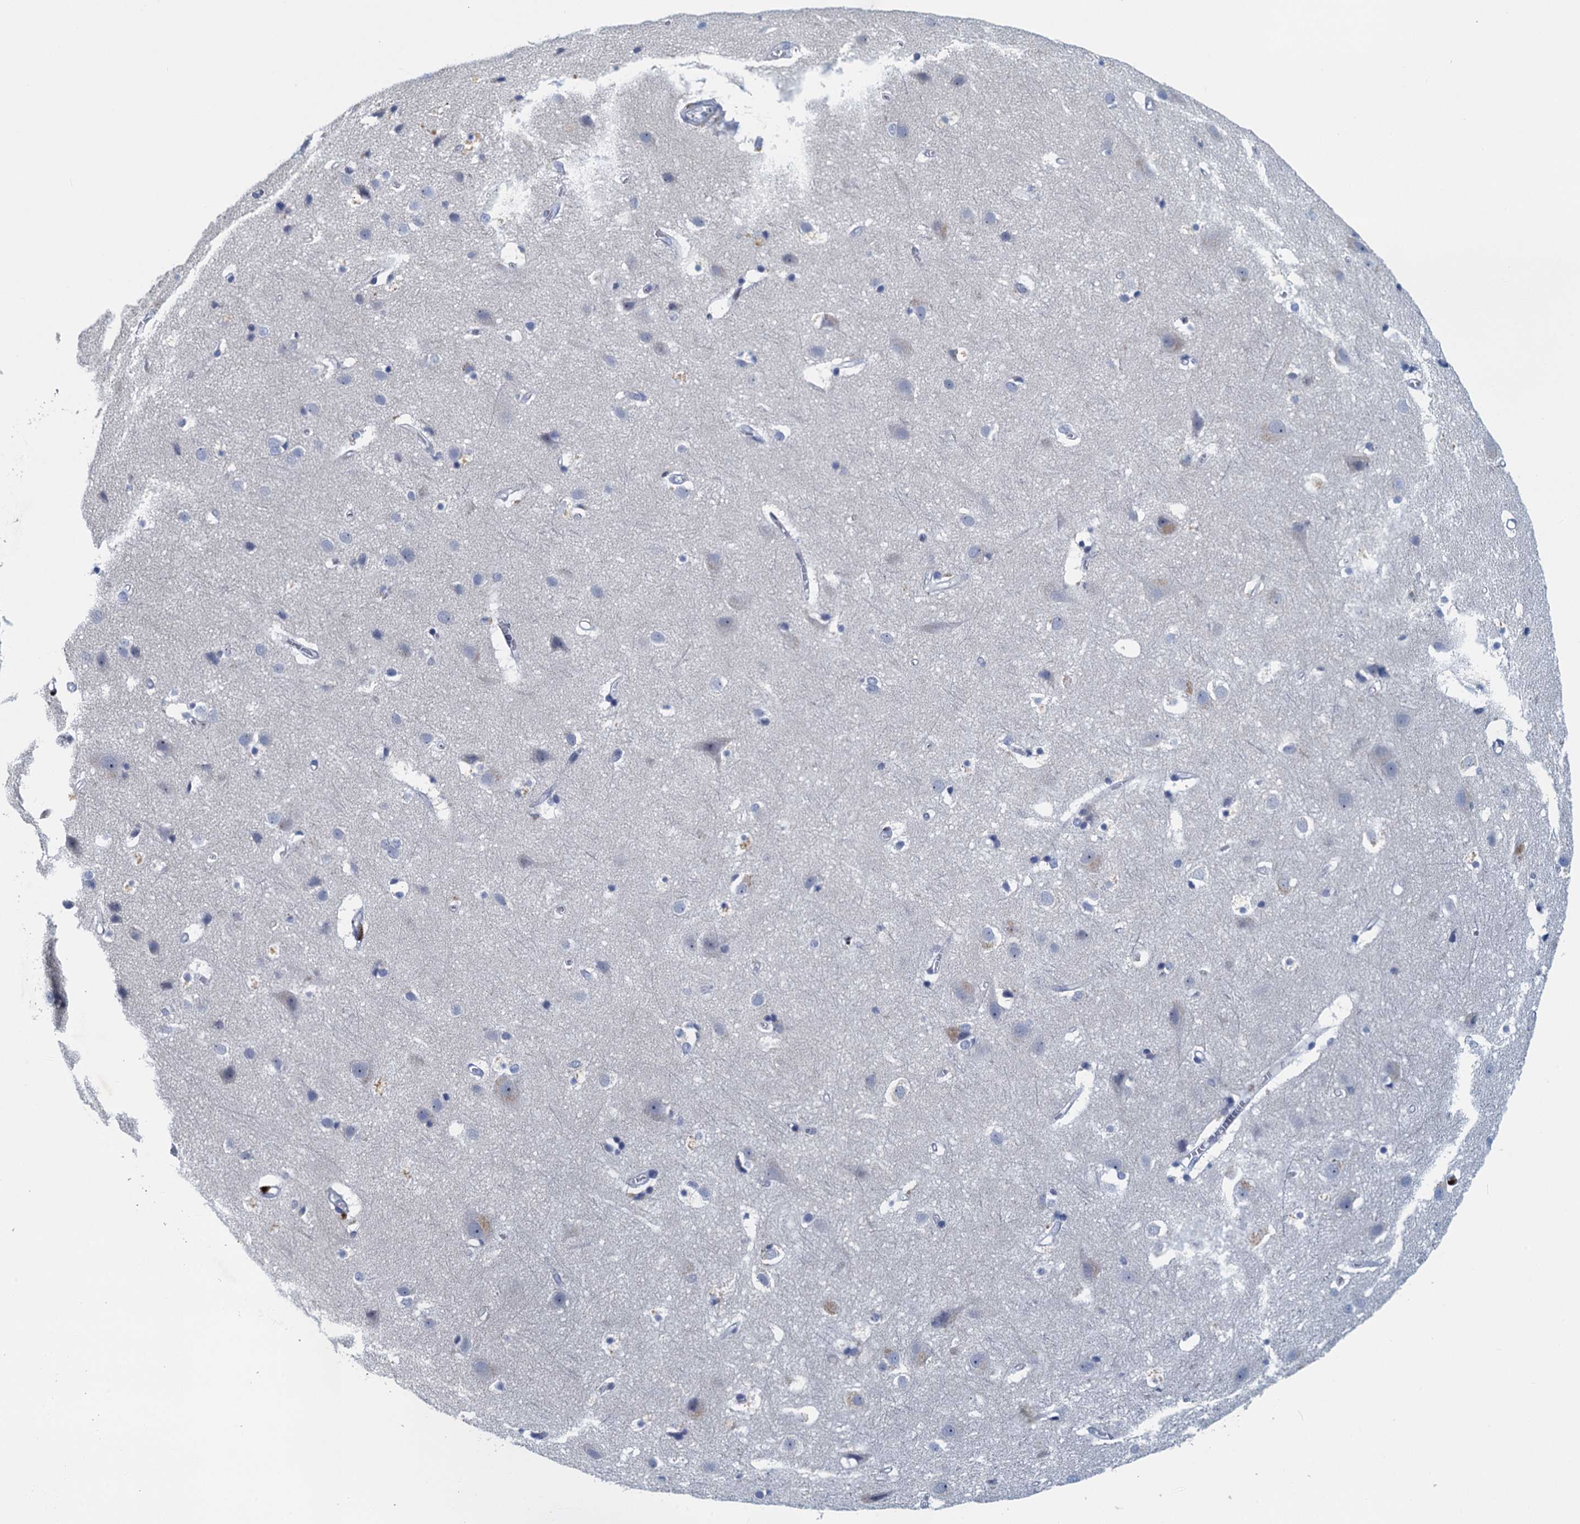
{"staining": {"intensity": "negative", "quantity": "none", "location": "none"}, "tissue": "cerebral cortex", "cell_type": "Endothelial cells", "image_type": "normal", "snomed": [{"axis": "morphology", "description": "Normal tissue, NOS"}, {"axis": "topography", "description": "Cerebral cortex"}], "caption": "Immunohistochemistry (IHC) micrograph of unremarkable cerebral cortex: human cerebral cortex stained with DAB (3,3'-diaminobenzidine) reveals no significant protein staining in endothelial cells. (Brightfield microscopy of DAB (3,3'-diaminobenzidine) immunohistochemistry at high magnification).", "gene": "ANKRD13D", "patient": {"sex": "male", "age": 54}}